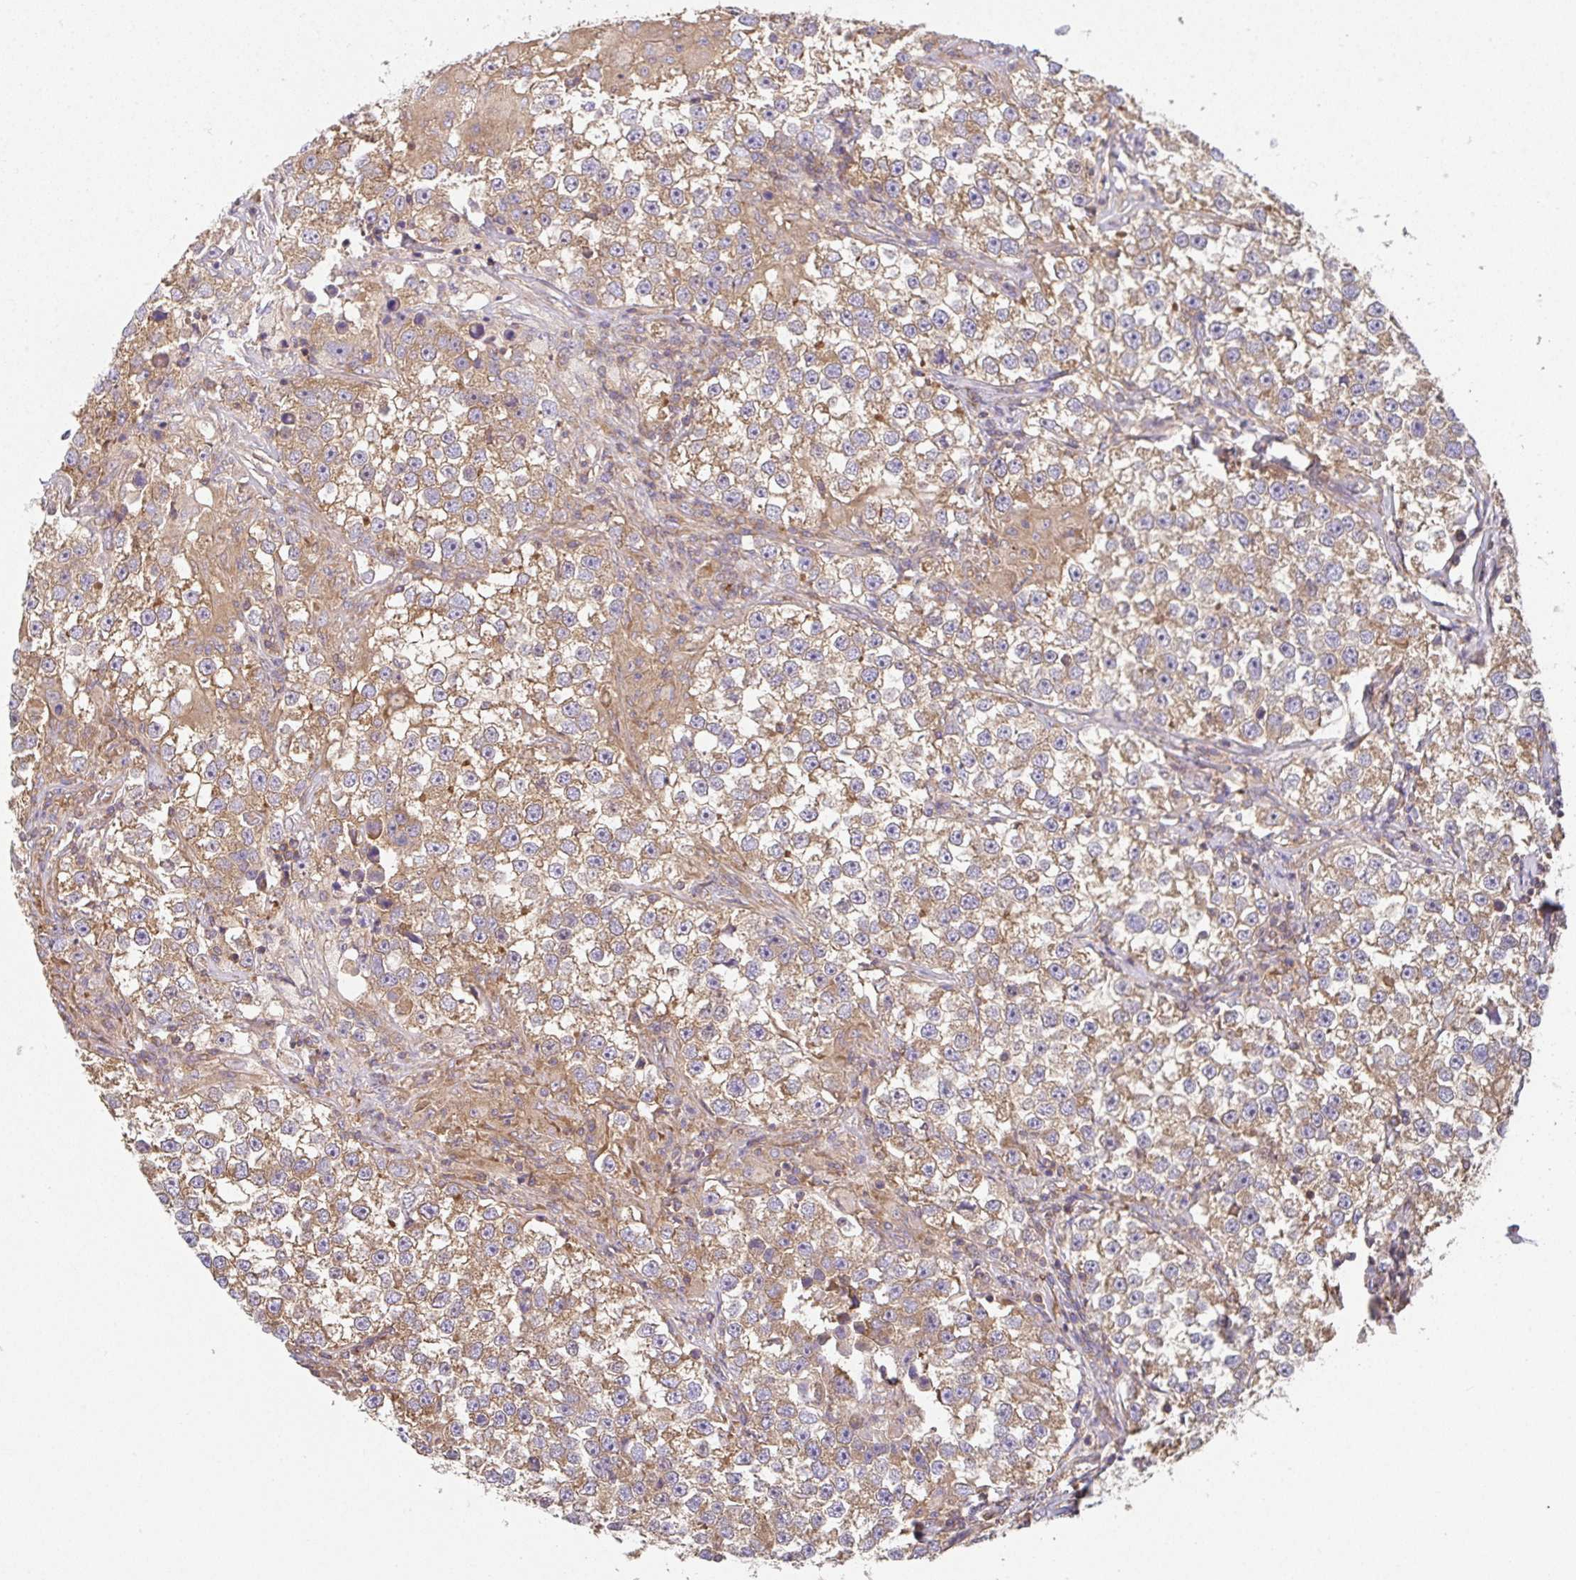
{"staining": {"intensity": "moderate", "quantity": ">75%", "location": "cytoplasmic/membranous"}, "tissue": "testis cancer", "cell_type": "Tumor cells", "image_type": "cancer", "snomed": [{"axis": "morphology", "description": "Seminoma, NOS"}, {"axis": "topography", "description": "Testis"}], "caption": "The histopathology image demonstrates a brown stain indicating the presence of a protein in the cytoplasmic/membranous of tumor cells in testis cancer (seminoma). The staining was performed using DAB, with brown indicating positive protein expression. Nuclei are stained blue with hematoxylin.", "gene": "TMEM229A", "patient": {"sex": "male", "age": 46}}